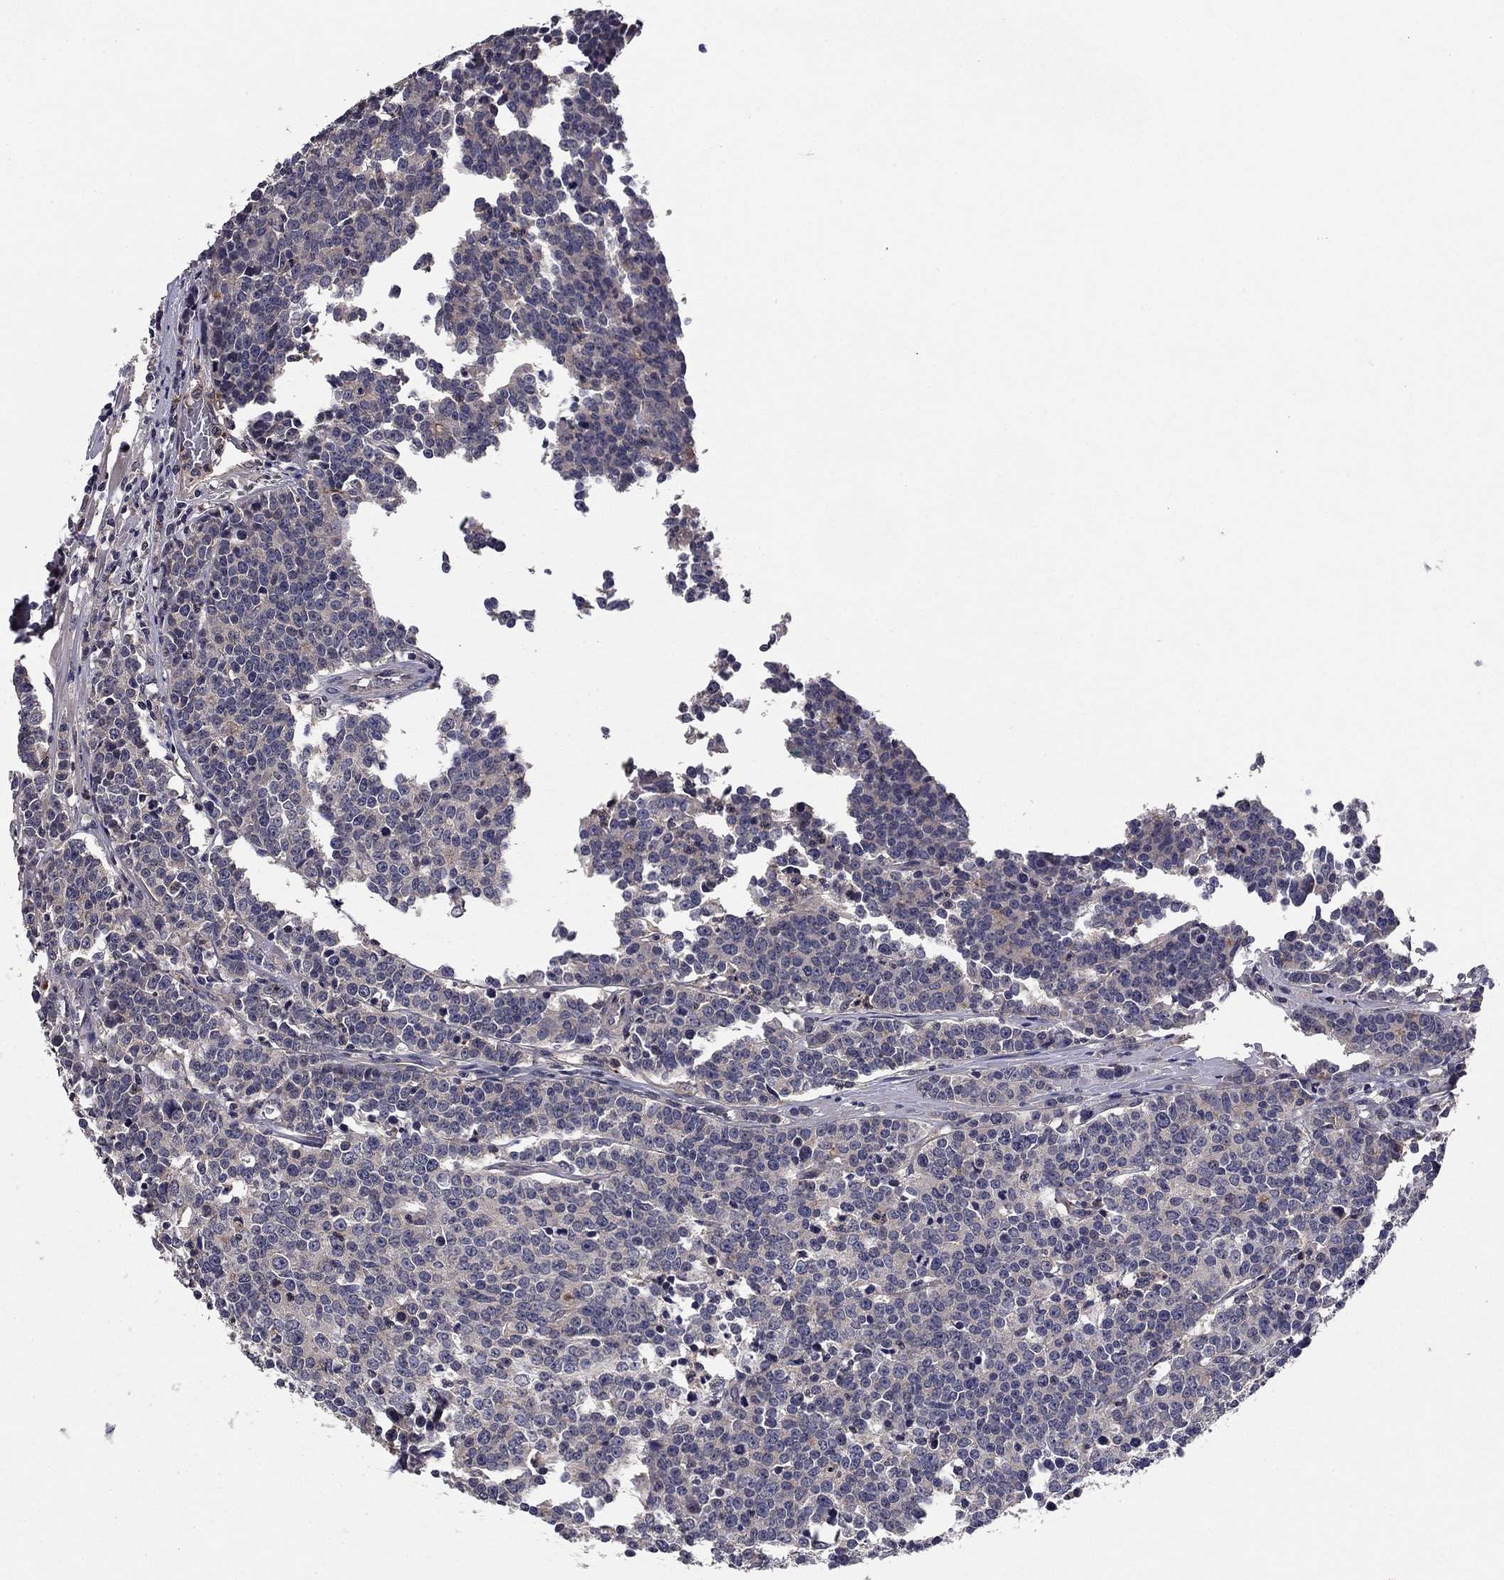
{"staining": {"intensity": "negative", "quantity": "none", "location": "none"}, "tissue": "prostate cancer", "cell_type": "Tumor cells", "image_type": "cancer", "snomed": [{"axis": "morphology", "description": "Adenocarcinoma, NOS"}, {"axis": "topography", "description": "Prostate"}], "caption": "Tumor cells show no significant staining in adenocarcinoma (prostate).", "gene": "PROS1", "patient": {"sex": "male", "age": 67}}